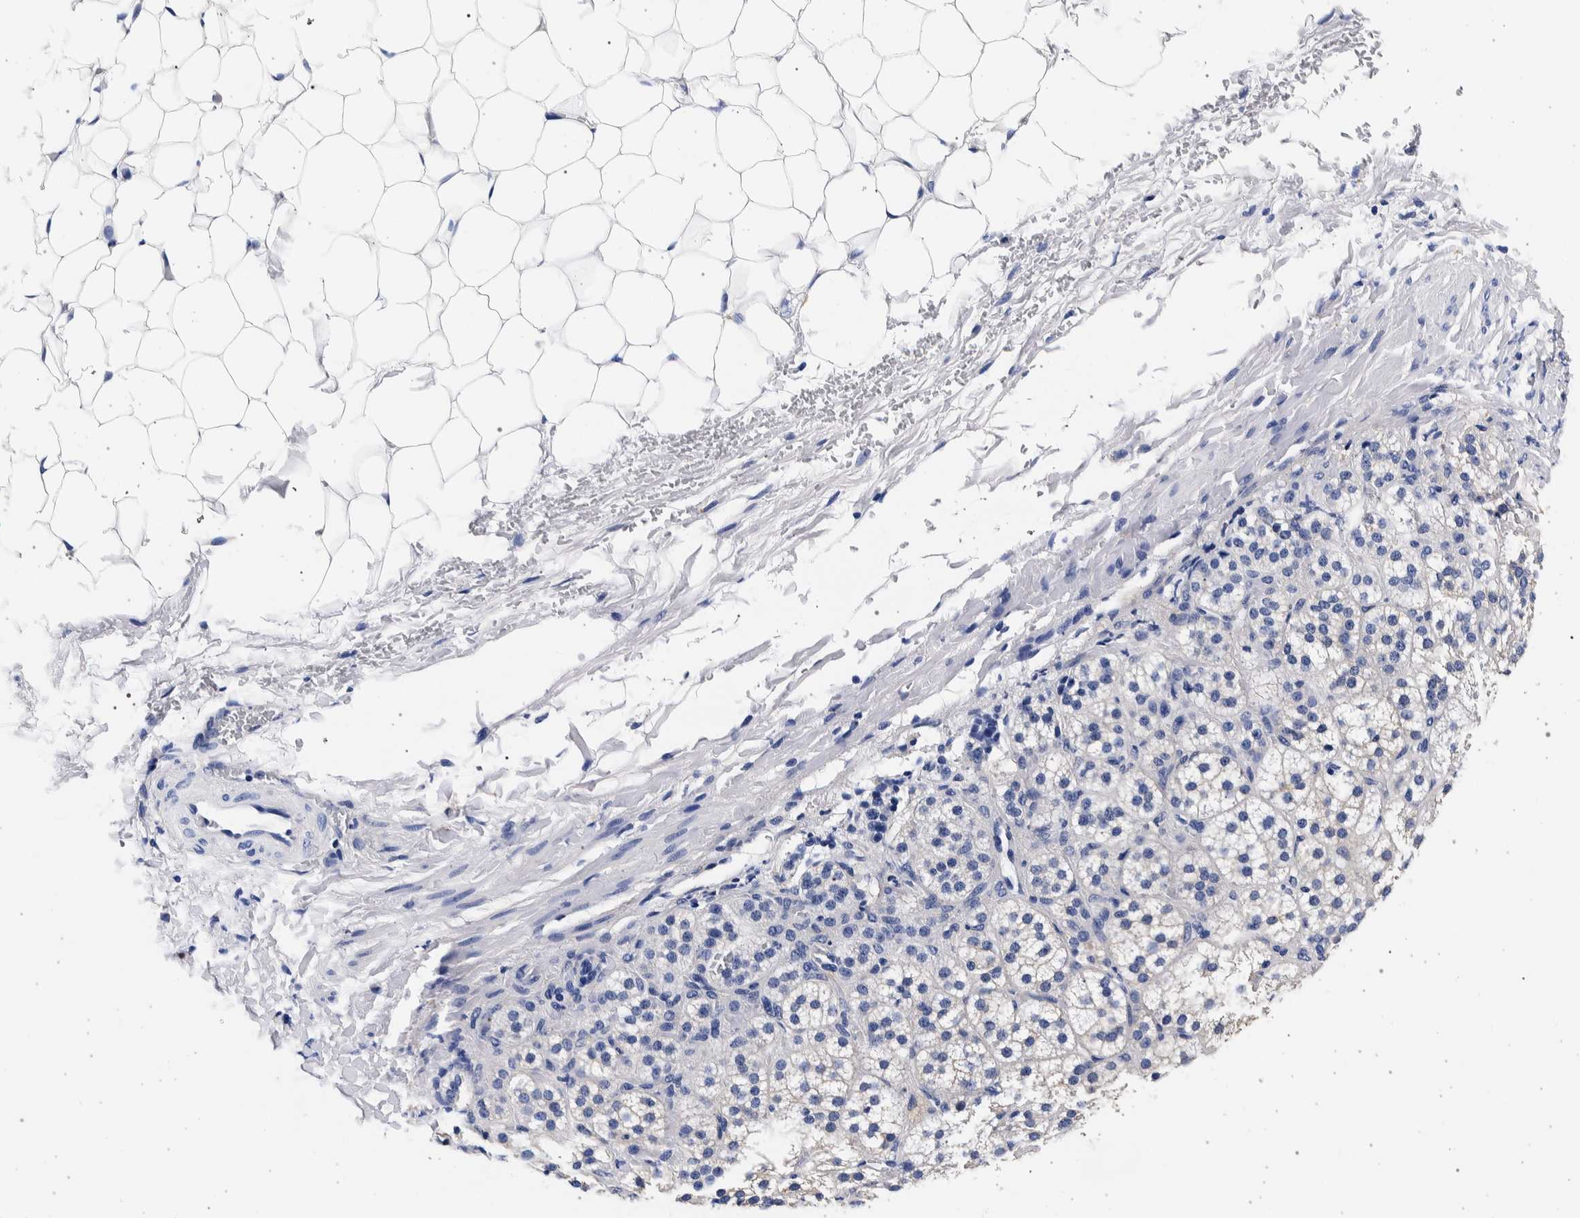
{"staining": {"intensity": "negative", "quantity": "none", "location": "none"}, "tissue": "adrenal gland", "cell_type": "Glandular cells", "image_type": "normal", "snomed": [{"axis": "morphology", "description": "Normal tissue, NOS"}, {"axis": "topography", "description": "Adrenal gland"}], "caption": "High magnification brightfield microscopy of unremarkable adrenal gland stained with DAB (3,3'-diaminobenzidine) (brown) and counterstained with hematoxylin (blue): glandular cells show no significant staining.", "gene": "NIBAN2", "patient": {"sex": "female", "age": 44}}